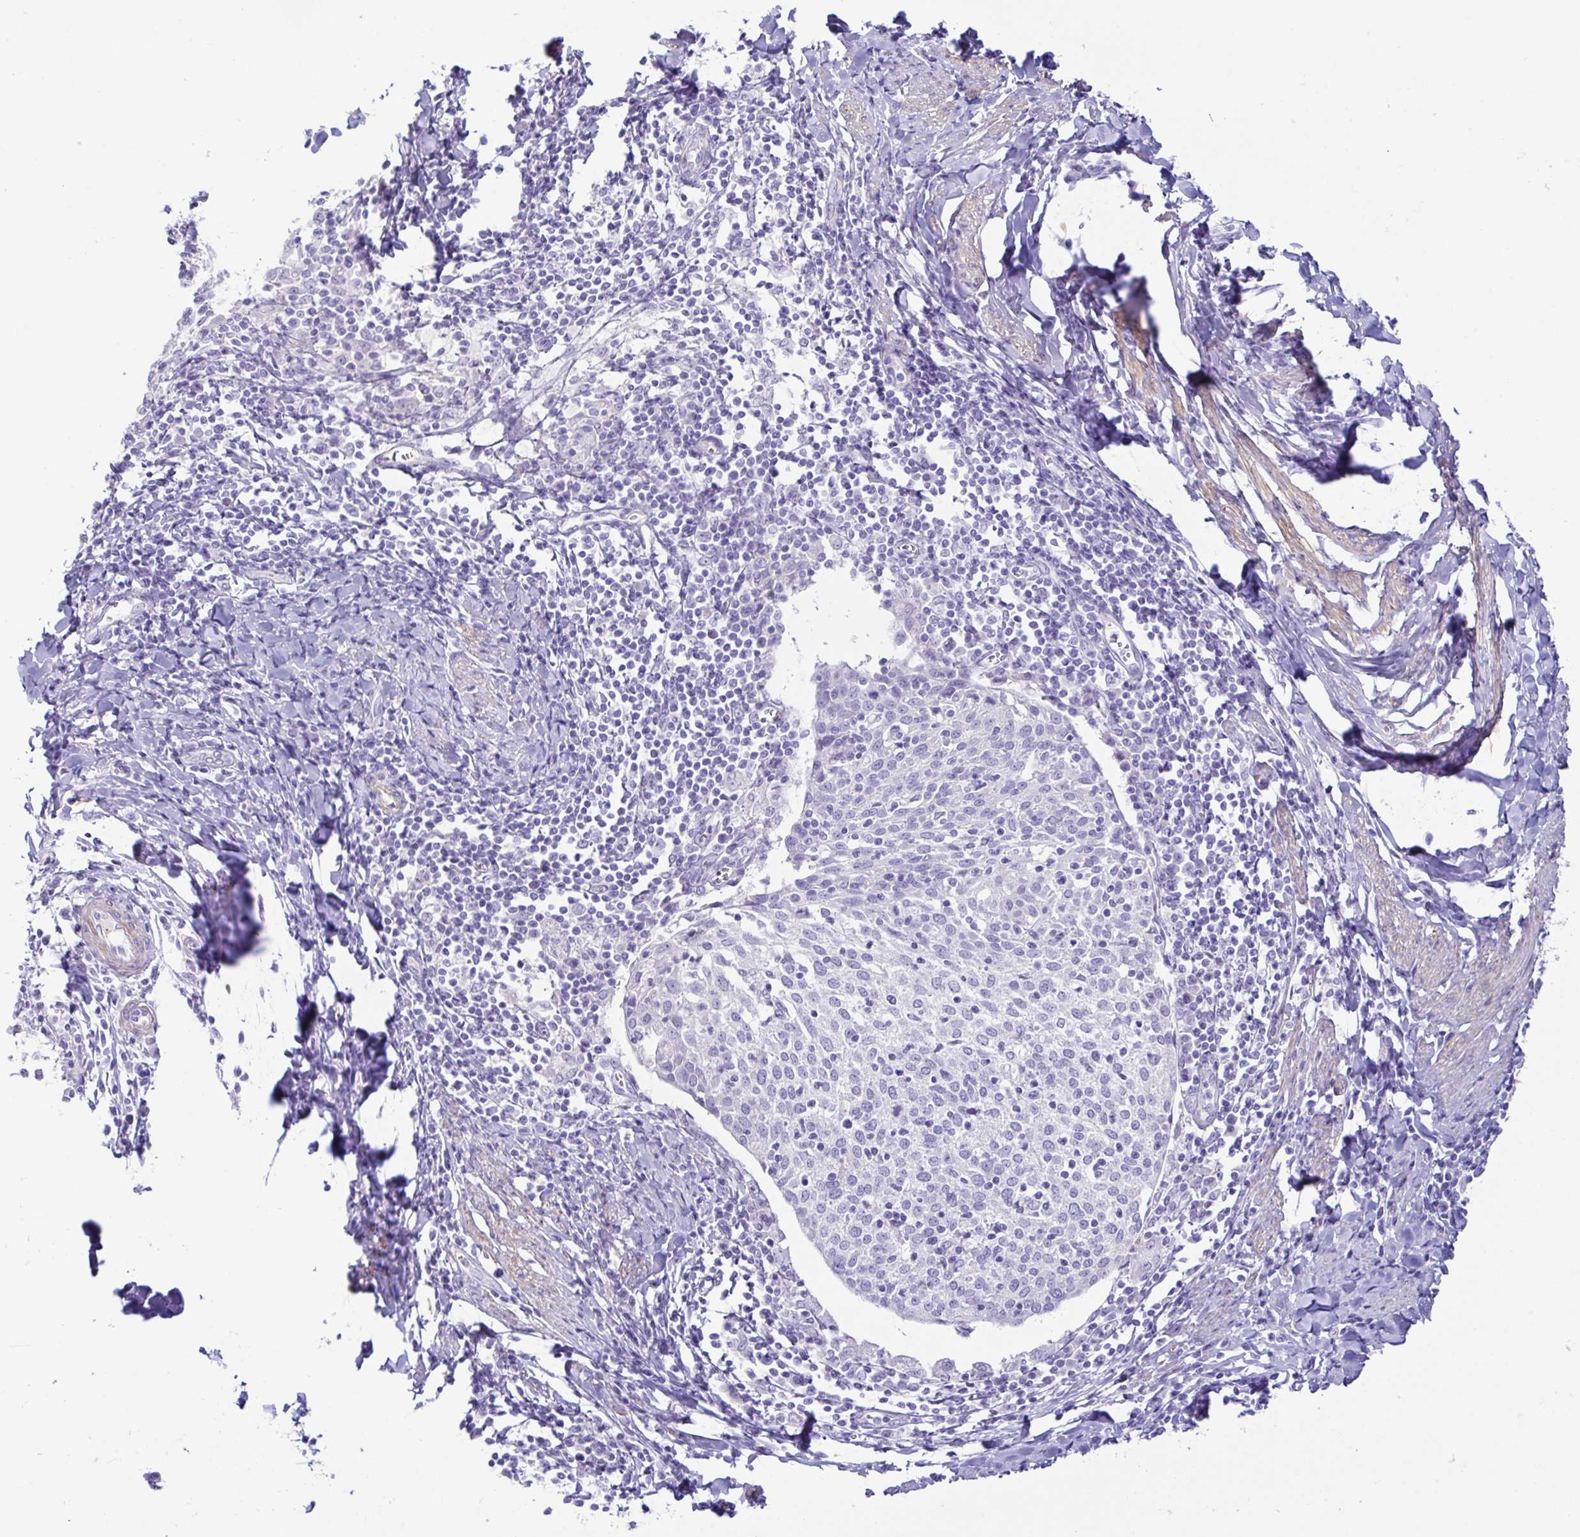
{"staining": {"intensity": "negative", "quantity": "none", "location": "none"}, "tissue": "cervical cancer", "cell_type": "Tumor cells", "image_type": "cancer", "snomed": [{"axis": "morphology", "description": "Squamous cell carcinoma, NOS"}, {"axis": "topography", "description": "Cervix"}], "caption": "Immunohistochemical staining of cervical cancer (squamous cell carcinoma) displays no significant positivity in tumor cells. (DAB (3,3'-diaminobenzidine) immunohistochemistry (IHC), high magnification).", "gene": "MED11", "patient": {"sex": "female", "age": 52}}